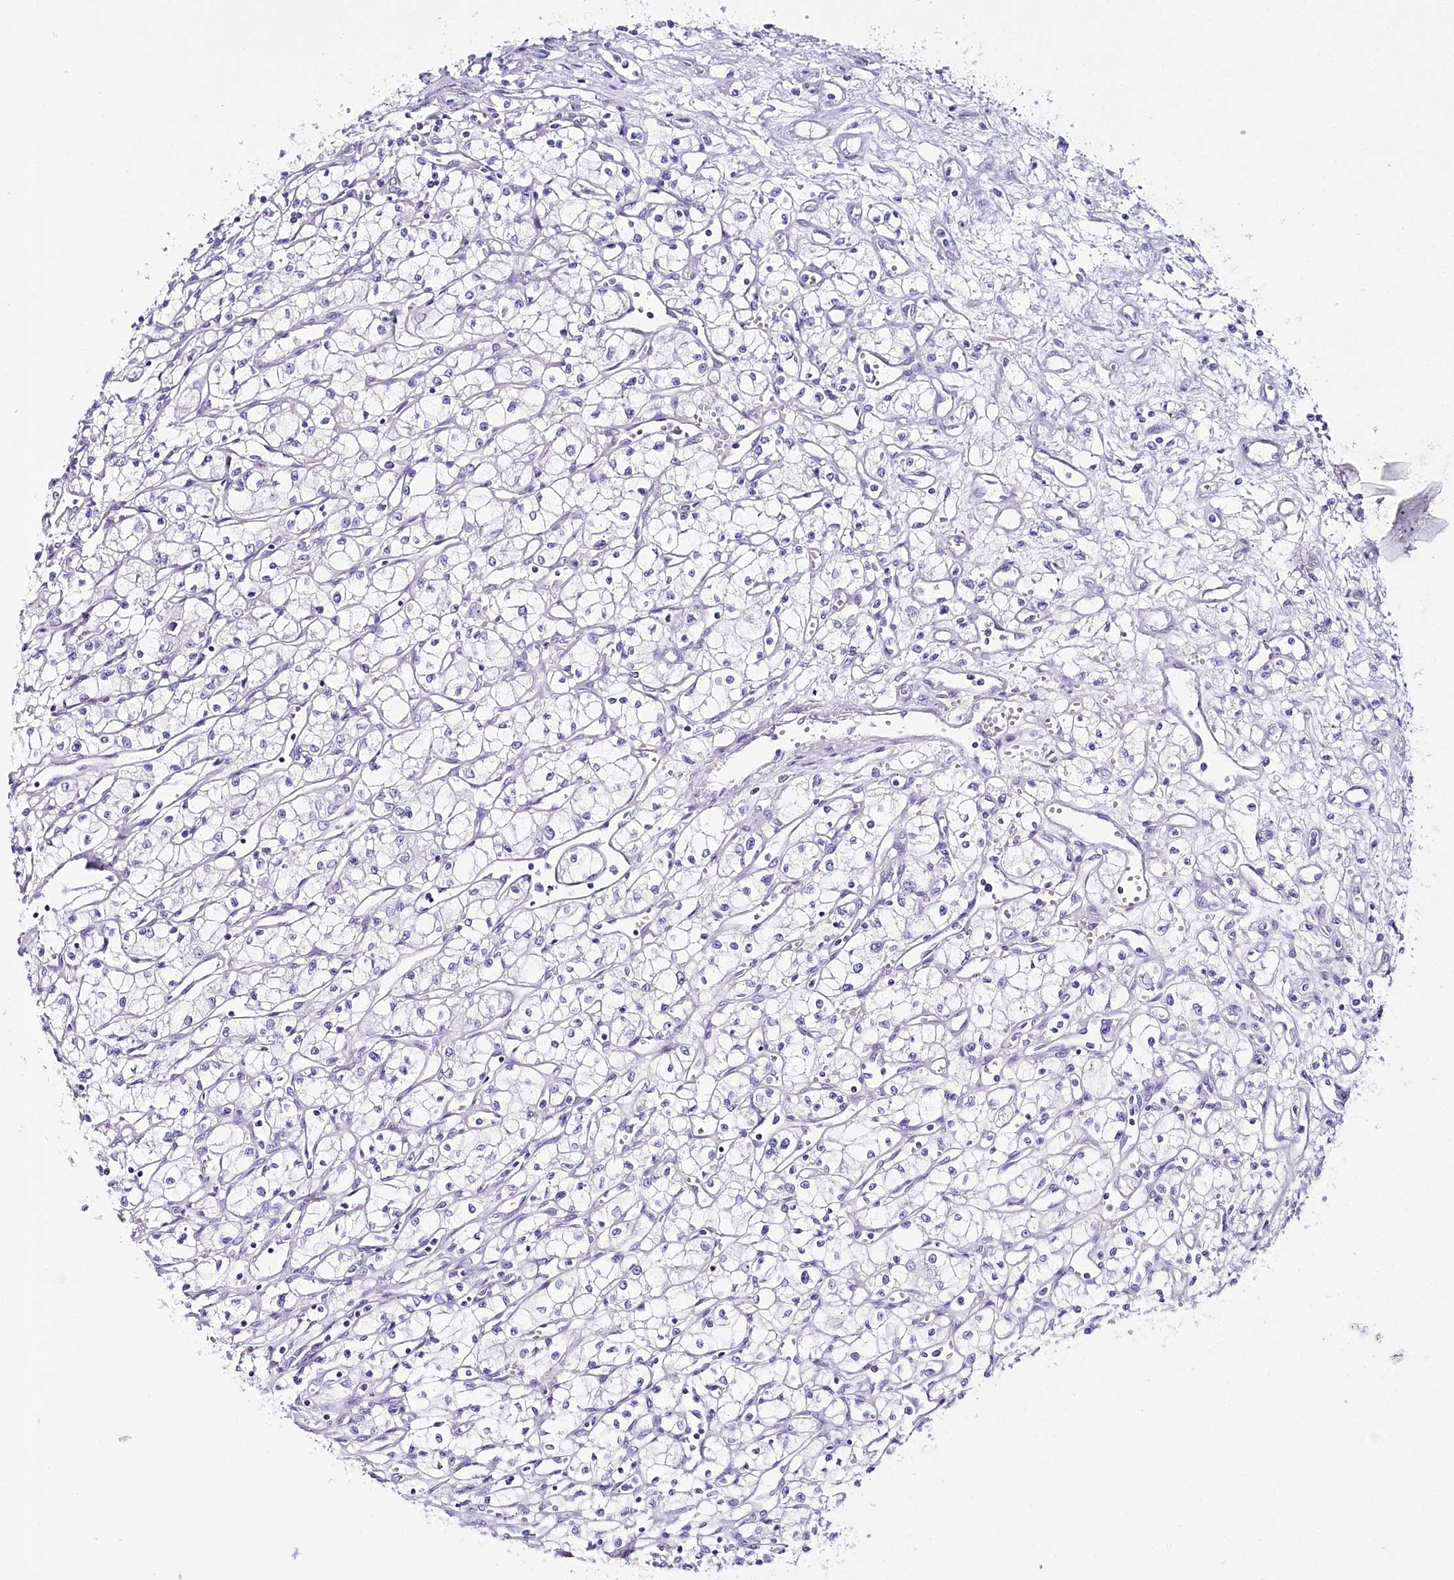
{"staining": {"intensity": "negative", "quantity": "none", "location": "none"}, "tissue": "renal cancer", "cell_type": "Tumor cells", "image_type": "cancer", "snomed": [{"axis": "morphology", "description": "Adenocarcinoma, NOS"}, {"axis": "topography", "description": "Kidney"}], "caption": "Immunohistochemical staining of renal cancer (adenocarcinoma) displays no significant staining in tumor cells. (DAB IHC visualized using brightfield microscopy, high magnification).", "gene": "CSN3", "patient": {"sex": "male", "age": 59}}